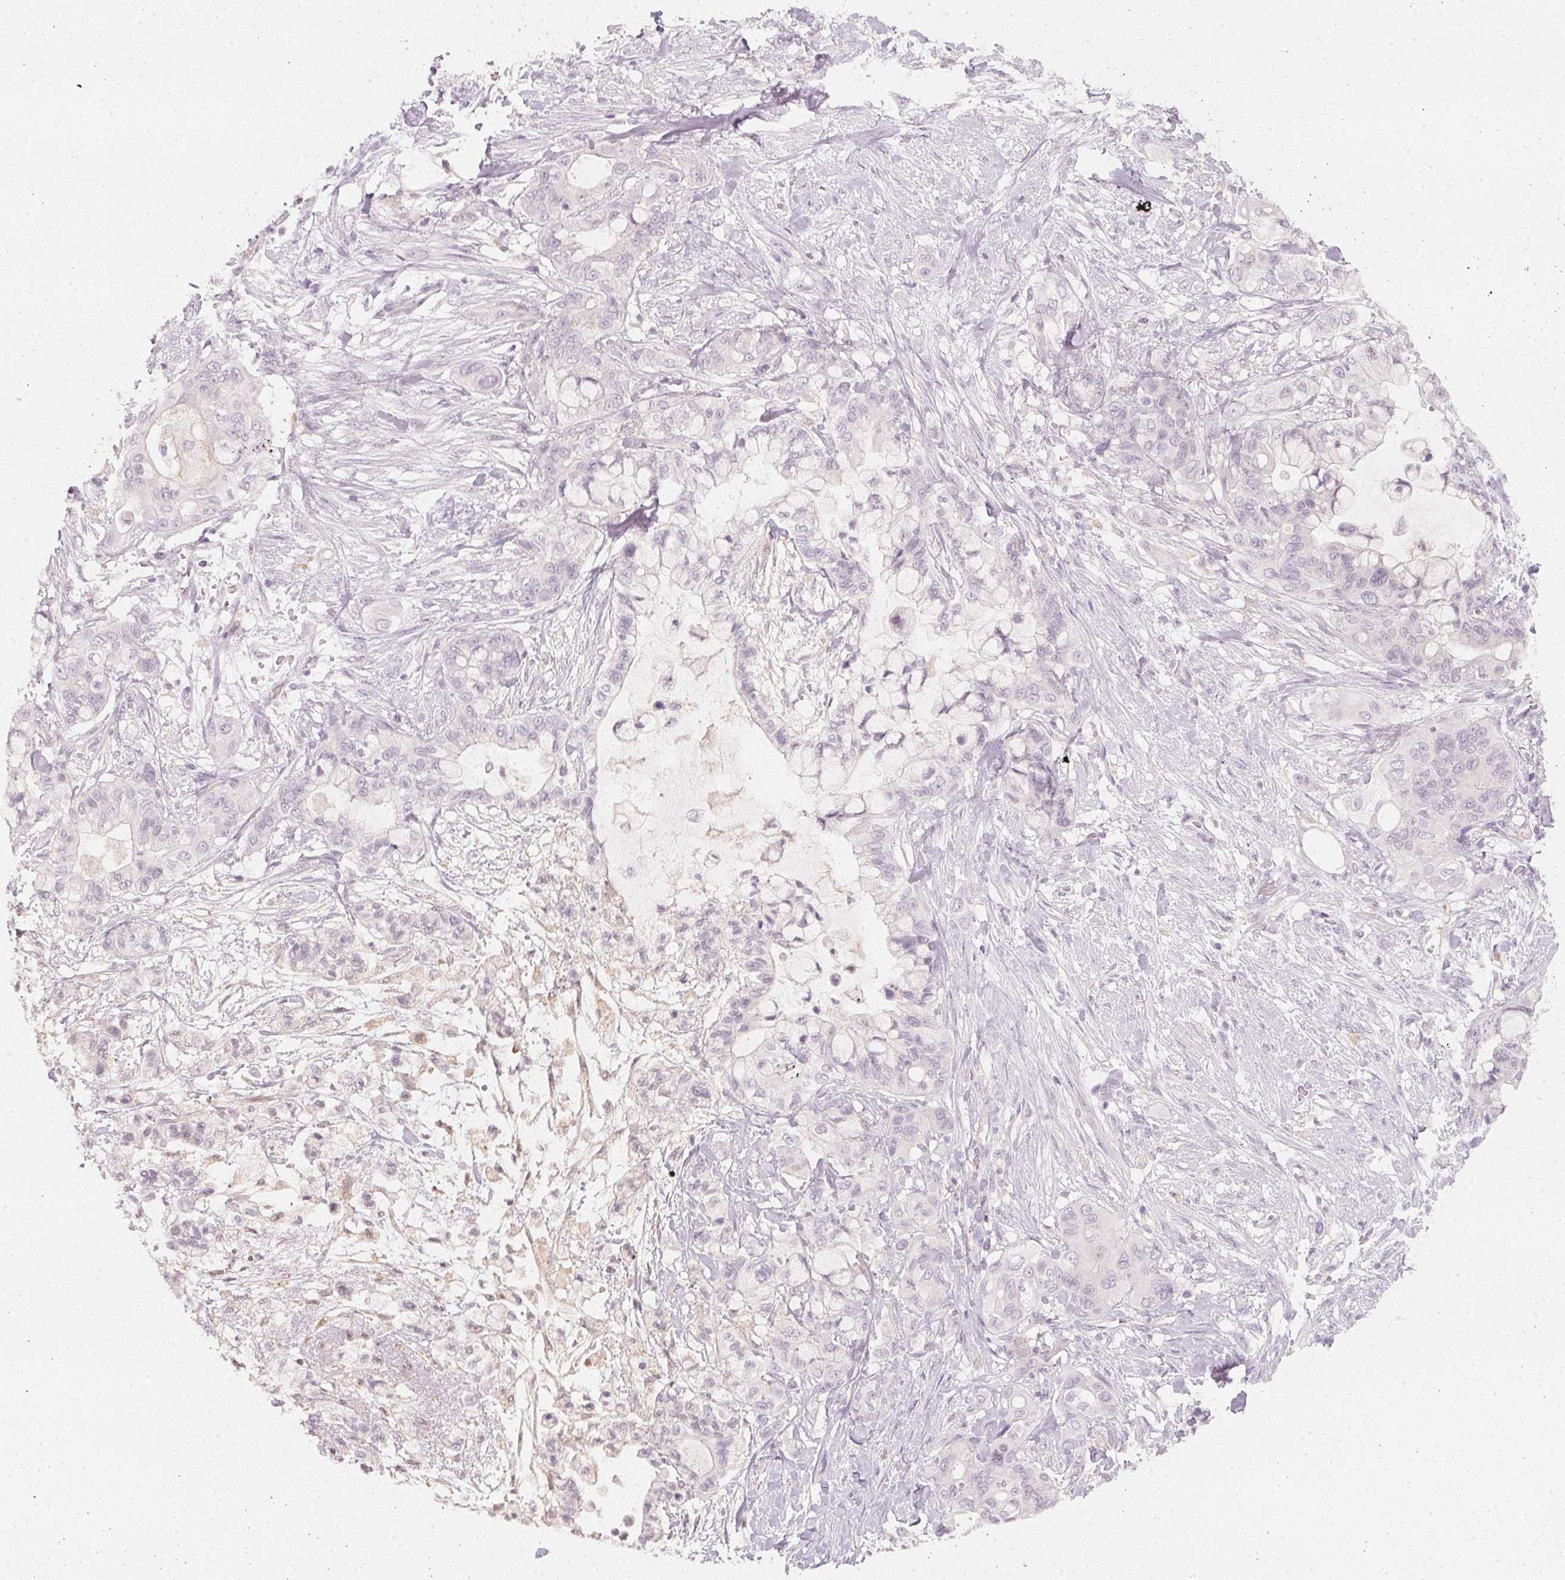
{"staining": {"intensity": "negative", "quantity": "none", "location": "none"}, "tissue": "pancreatic cancer", "cell_type": "Tumor cells", "image_type": "cancer", "snomed": [{"axis": "morphology", "description": "Adenocarcinoma, NOS"}, {"axis": "topography", "description": "Pancreas"}], "caption": "An immunohistochemistry photomicrograph of pancreatic adenocarcinoma is shown. There is no staining in tumor cells of pancreatic adenocarcinoma.", "gene": "CFAP276", "patient": {"sex": "male", "age": 71}}